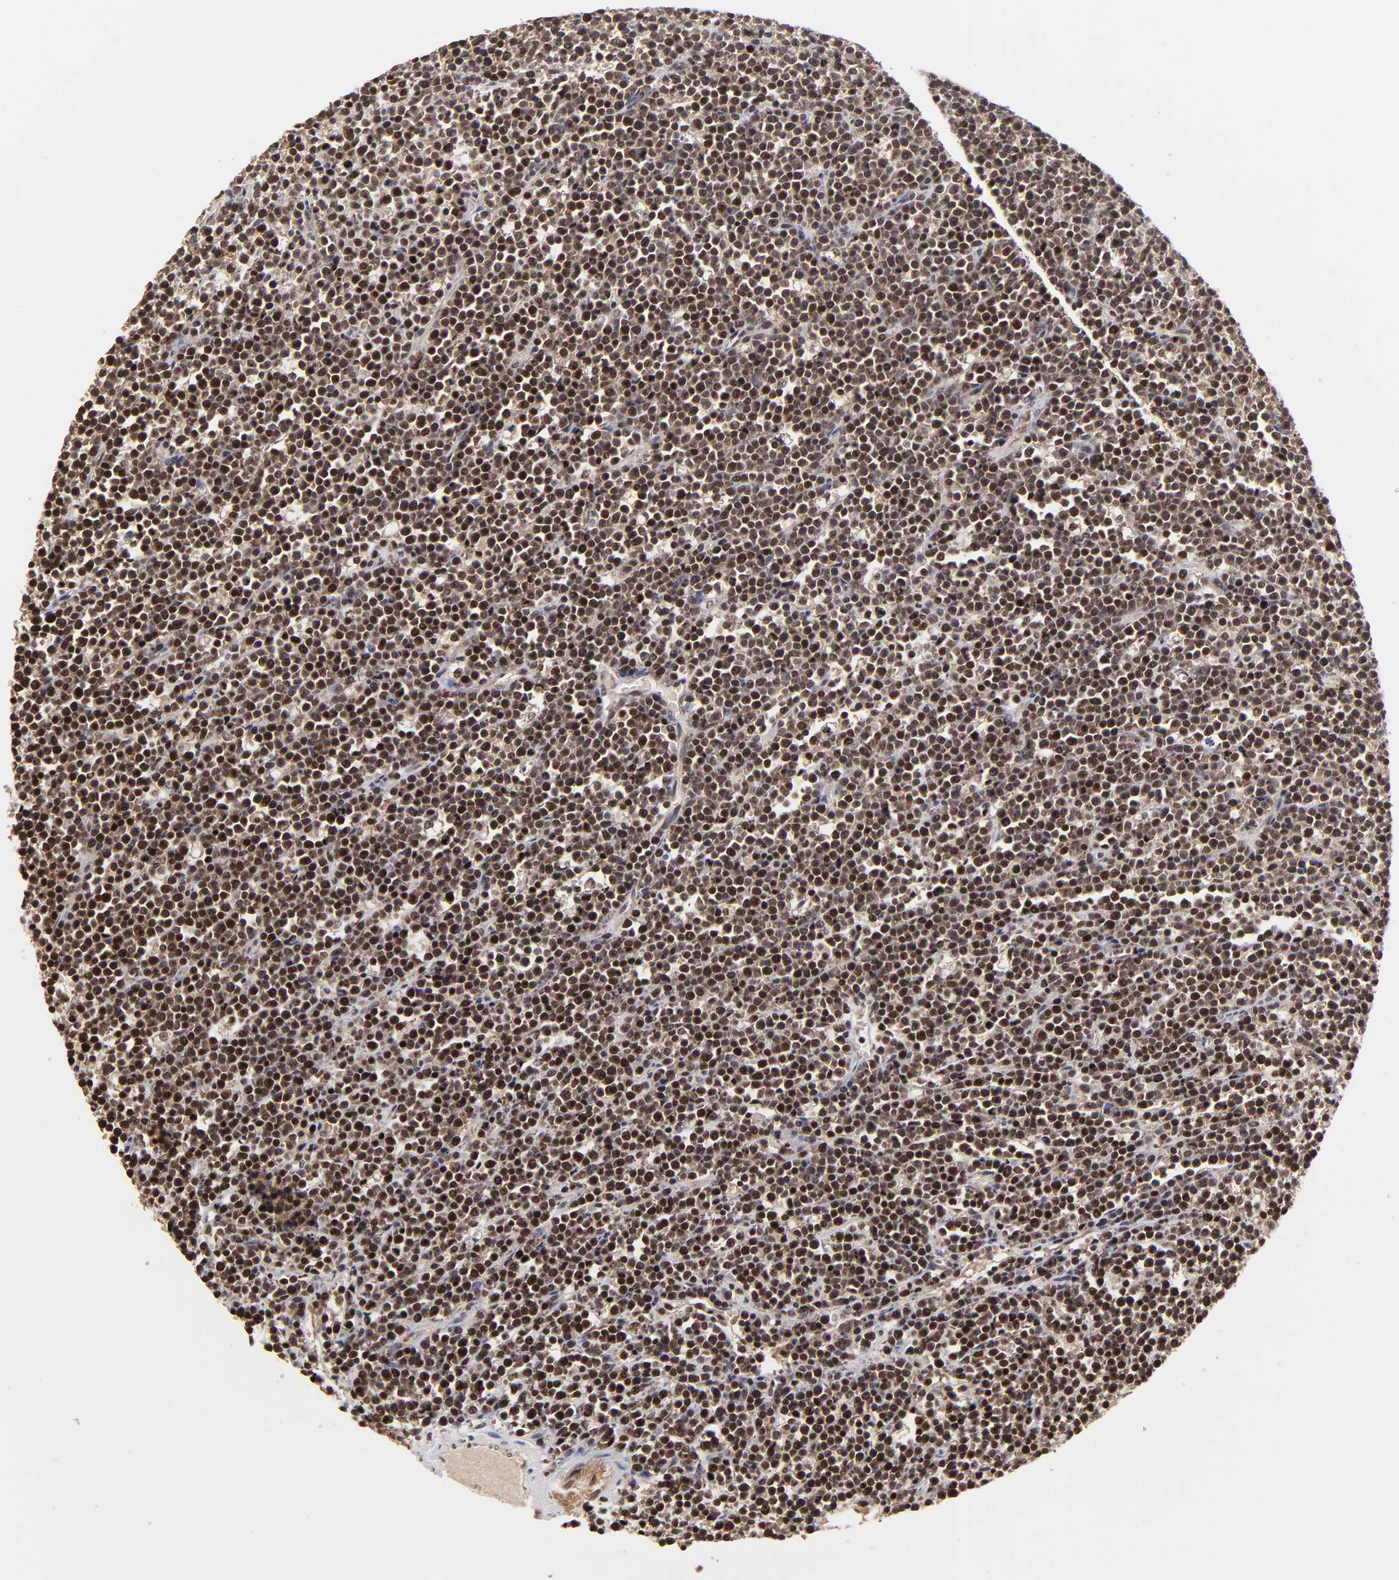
{"staining": {"intensity": "negative", "quantity": "none", "location": "none"}, "tissue": "lymphoma", "cell_type": "Tumor cells", "image_type": "cancer", "snomed": [{"axis": "morphology", "description": "Malignant lymphoma, non-Hodgkin's type, High grade"}, {"axis": "topography", "description": "Ovary"}], "caption": "Human high-grade malignant lymphoma, non-Hodgkin's type stained for a protein using IHC reveals no staining in tumor cells.", "gene": "FRMD8", "patient": {"sex": "female", "age": 56}}